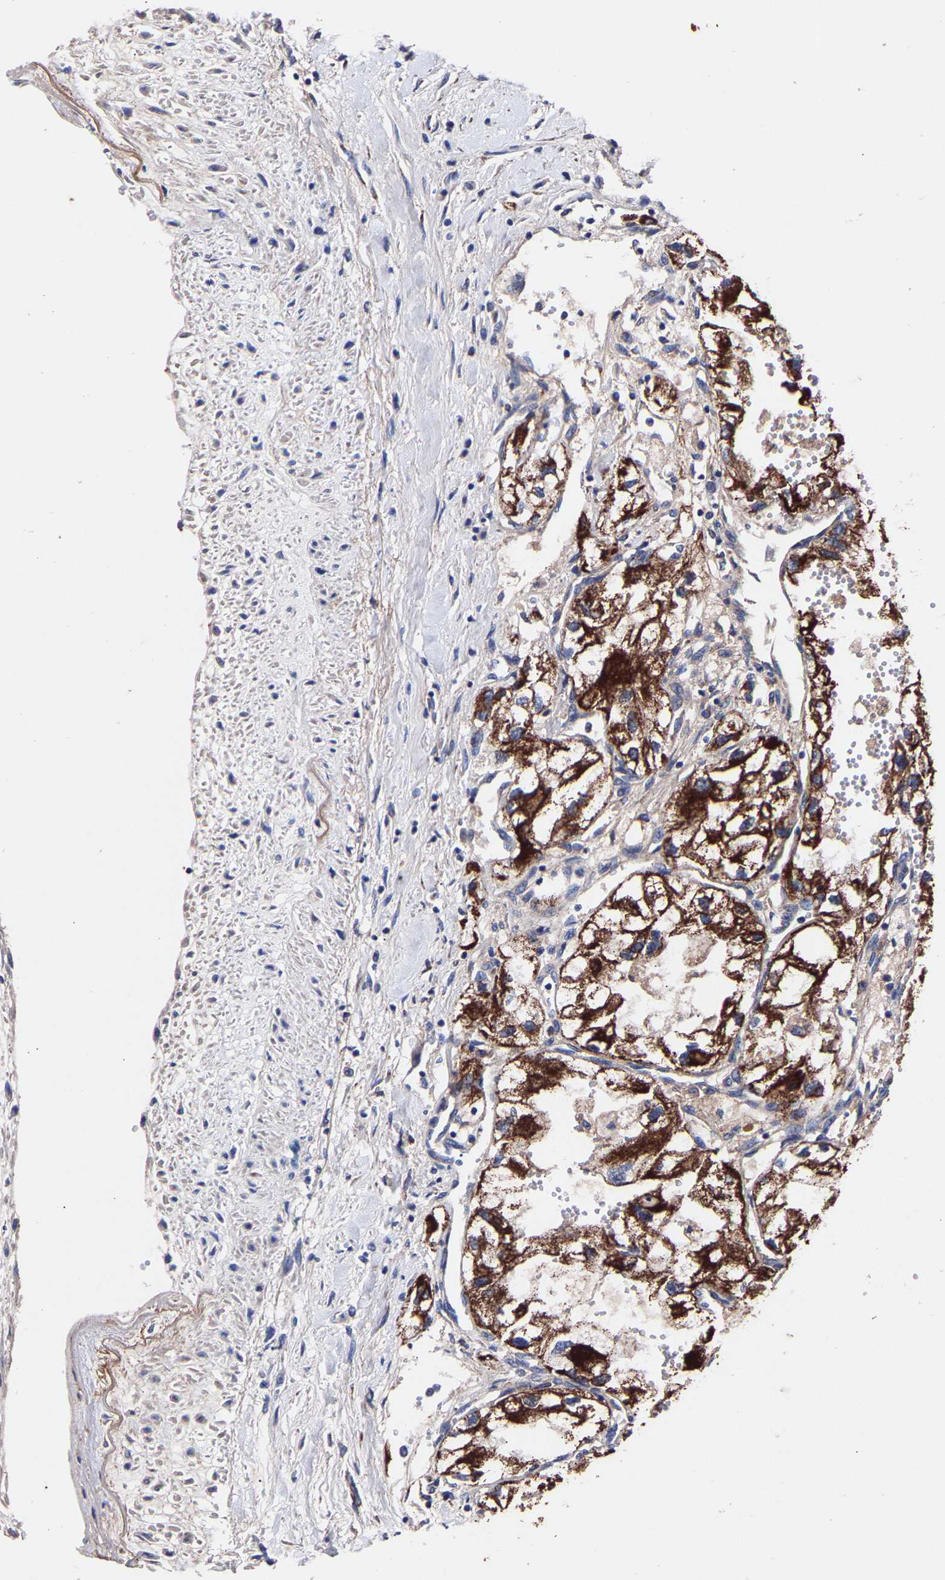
{"staining": {"intensity": "strong", "quantity": ">75%", "location": "cytoplasmic/membranous"}, "tissue": "renal cancer", "cell_type": "Tumor cells", "image_type": "cancer", "snomed": [{"axis": "morphology", "description": "Adenocarcinoma, NOS"}, {"axis": "topography", "description": "Kidney"}], "caption": "Immunohistochemistry (IHC) photomicrograph of neoplastic tissue: human renal cancer (adenocarcinoma) stained using IHC demonstrates high levels of strong protein expression localized specifically in the cytoplasmic/membranous of tumor cells, appearing as a cytoplasmic/membranous brown color.", "gene": "SEM1", "patient": {"sex": "female", "age": 70}}